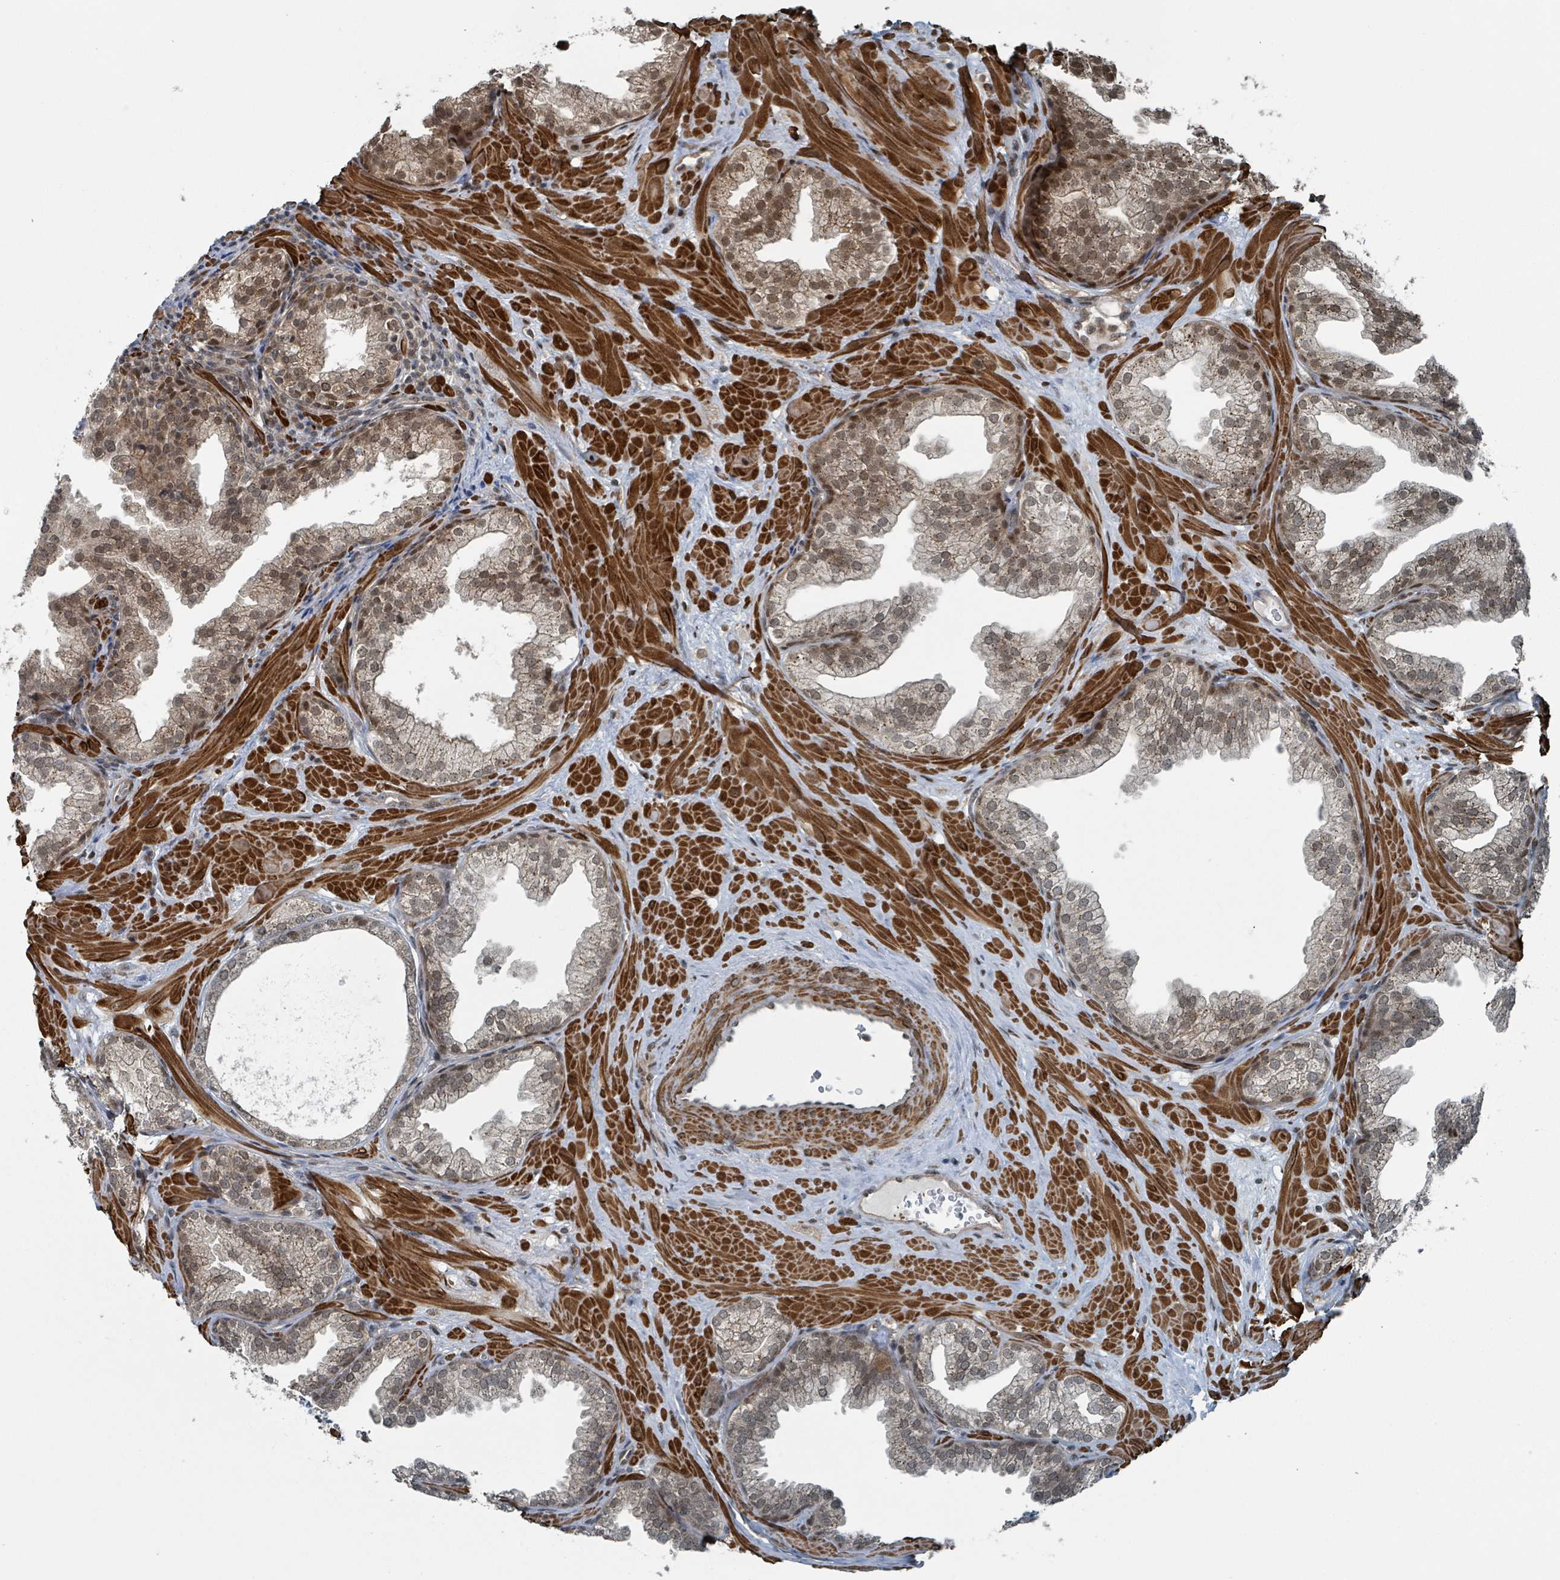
{"staining": {"intensity": "strong", "quantity": "25%-75%", "location": "cytoplasmic/membranous,nuclear"}, "tissue": "prostate", "cell_type": "Glandular cells", "image_type": "normal", "snomed": [{"axis": "morphology", "description": "Normal tissue, NOS"}, {"axis": "topography", "description": "Prostate"}], "caption": "IHC of benign prostate demonstrates high levels of strong cytoplasmic/membranous,nuclear expression in approximately 25%-75% of glandular cells.", "gene": "PHIP", "patient": {"sex": "male", "age": 37}}